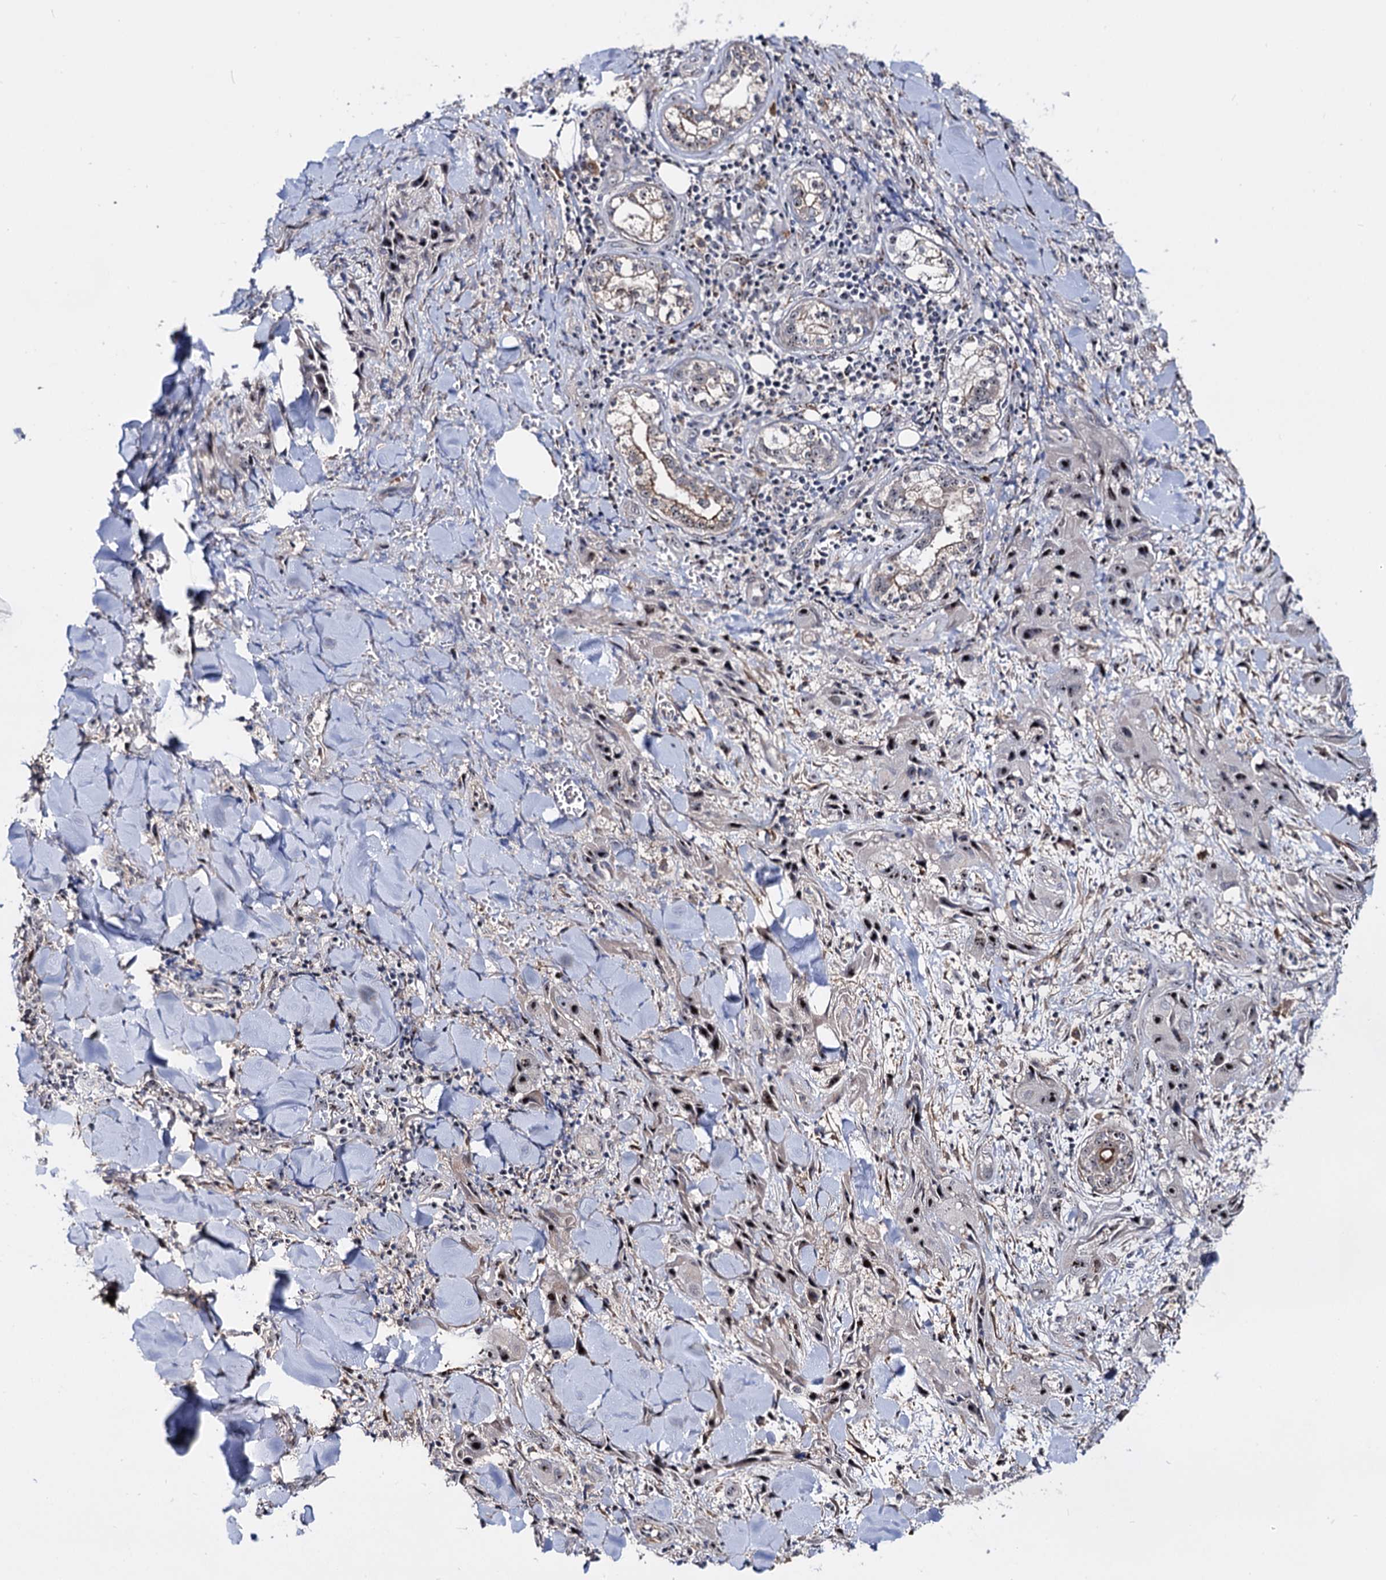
{"staining": {"intensity": "moderate", "quantity": ">75%", "location": "nuclear"}, "tissue": "skin cancer", "cell_type": "Tumor cells", "image_type": "cancer", "snomed": [{"axis": "morphology", "description": "Squamous cell carcinoma, NOS"}, {"axis": "topography", "description": "Skin"}, {"axis": "topography", "description": "Subcutis"}], "caption": "This is a micrograph of immunohistochemistry (IHC) staining of skin cancer (squamous cell carcinoma), which shows moderate staining in the nuclear of tumor cells.", "gene": "SUPT20H", "patient": {"sex": "male", "age": 73}}